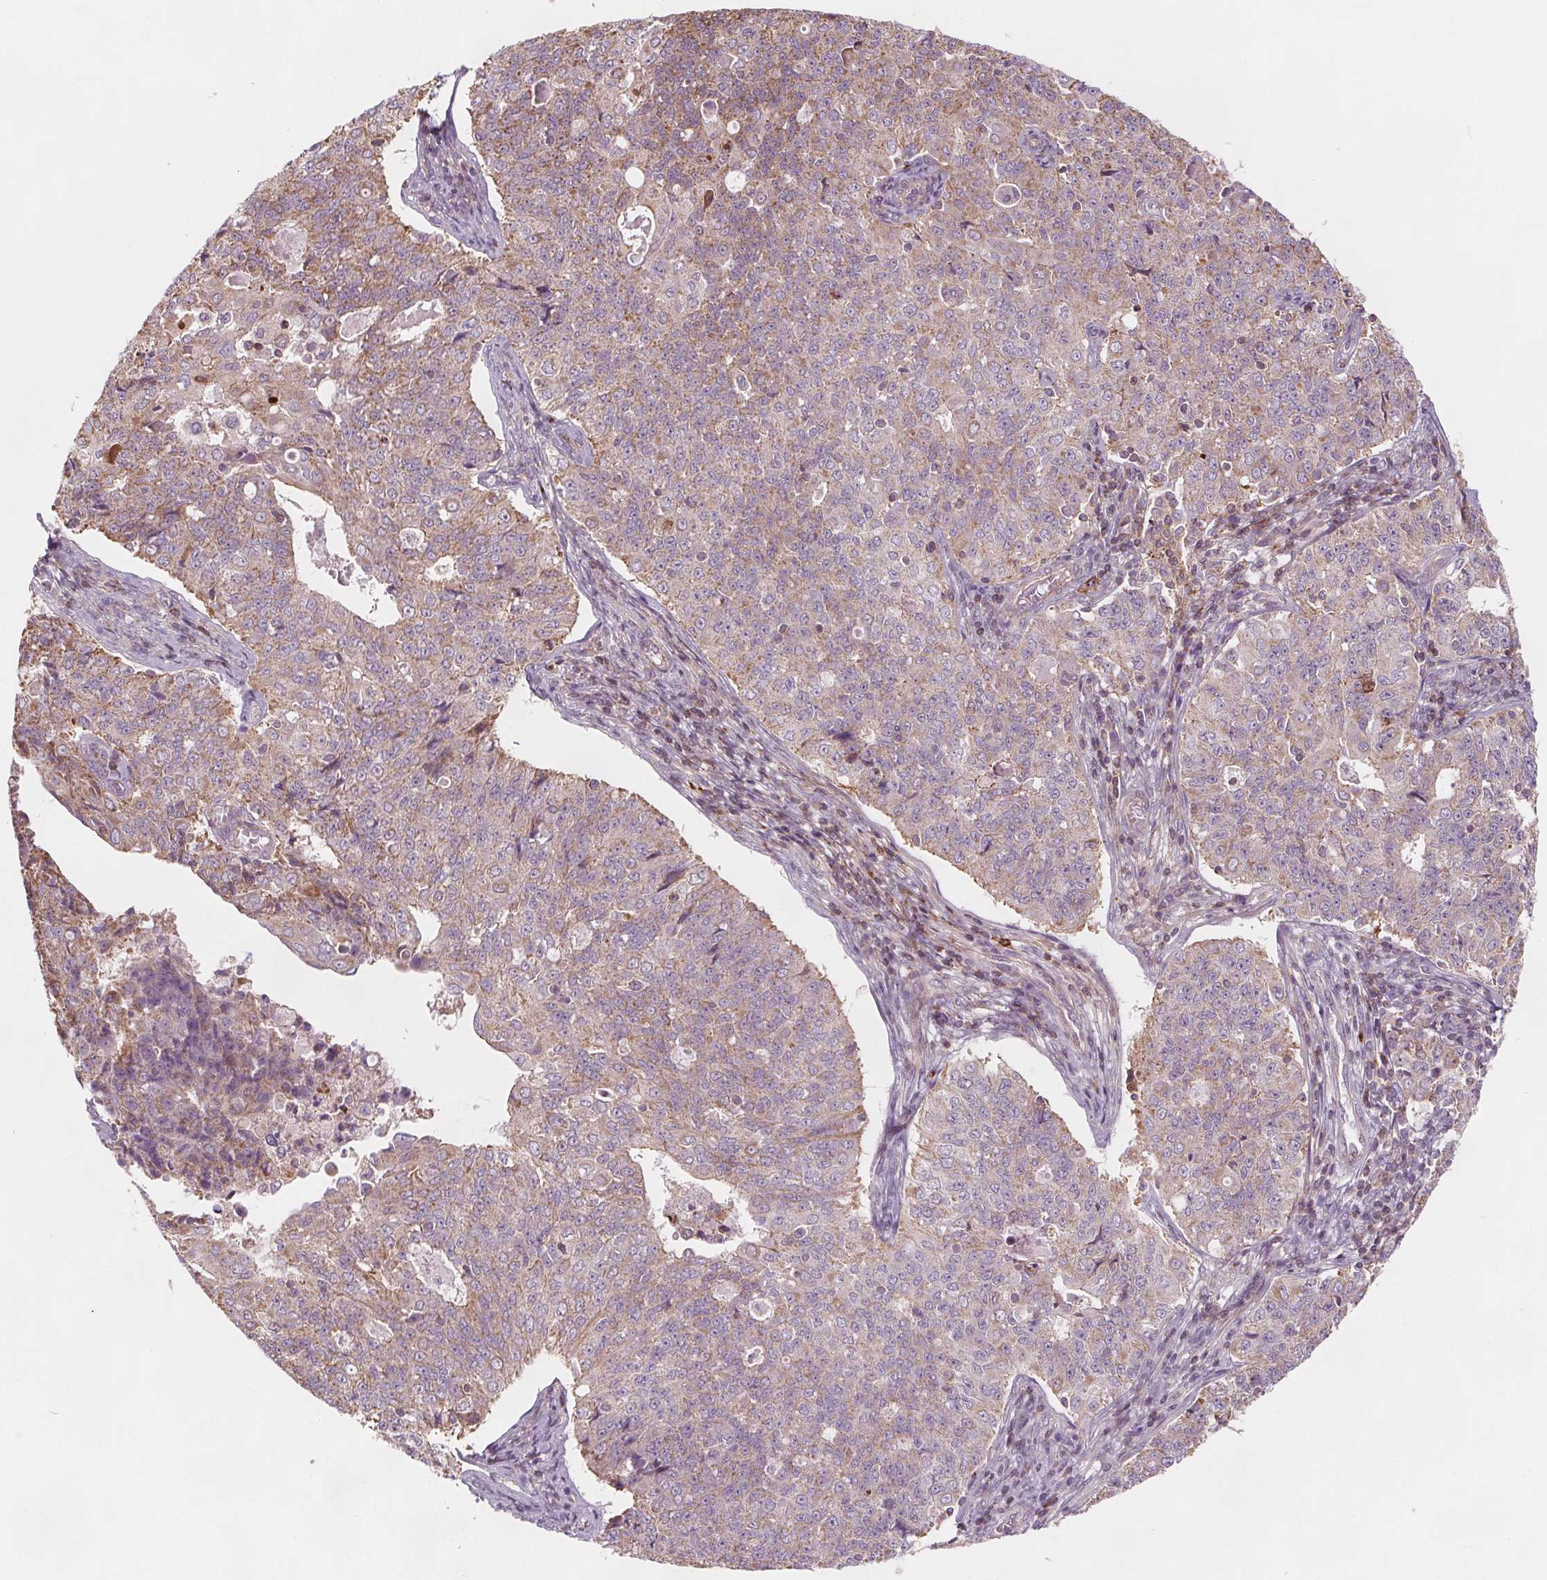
{"staining": {"intensity": "weak", "quantity": "25%-75%", "location": "cytoplasmic/membranous"}, "tissue": "endometrial cancer", "cell_type": "Tumor cells", "image_type": "cancer", "snomed": [{"axis": "morphology", "description": "Adenocarcinoma, NOS"}, {"axis": "topography", "description": "Endometrium"}], "caption": "Immunohistochemistry photomicrograph of endometrial adenocarcinoma stained for a protein (brown), which displays low levels of weak cytoplasmic/membranous expression in about 25%-75% of tumor cells.", "gene": "ADAM33", "patient": {"sex": "female", "age": 43}}